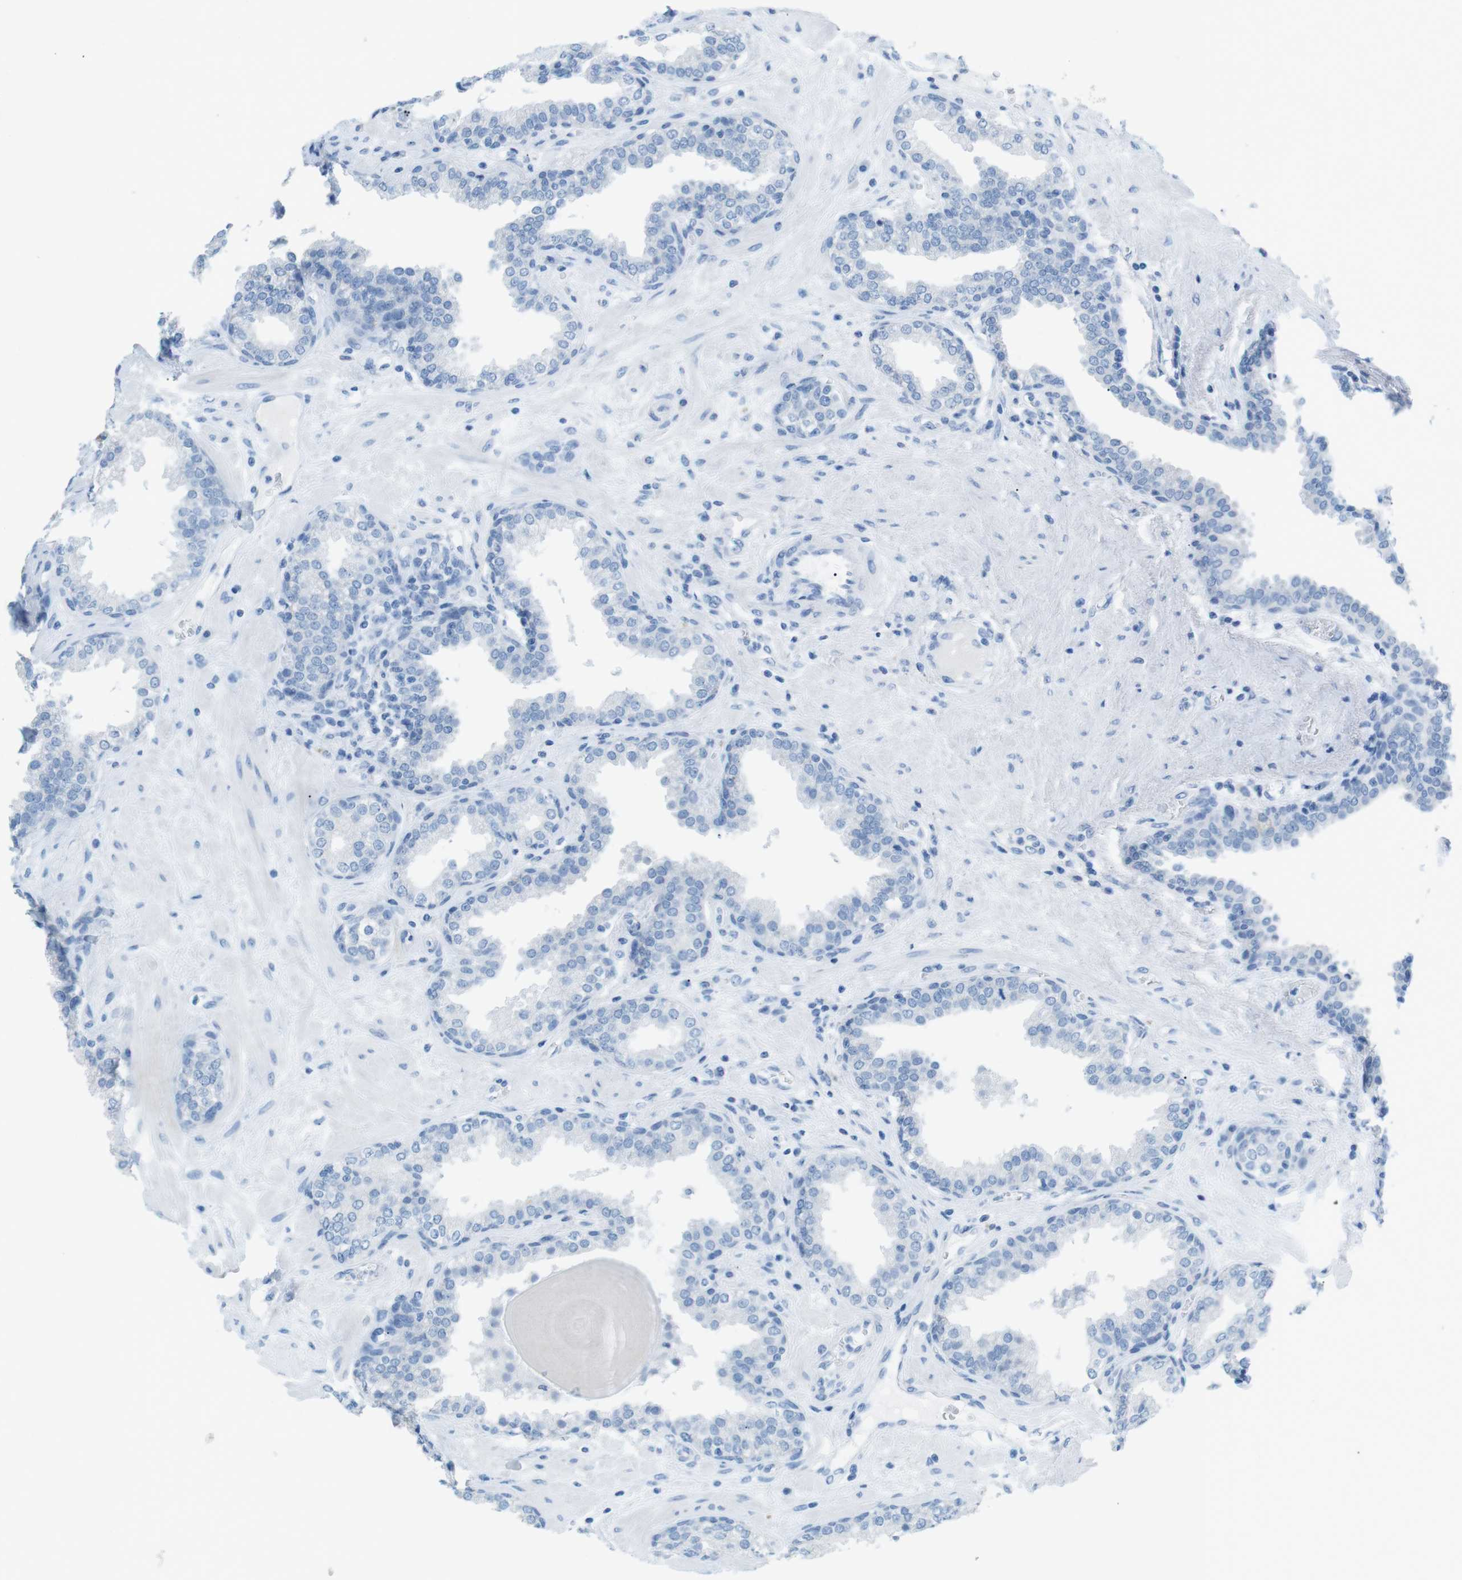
{"staining": {"intensity": "negative", "quantity": "none", "location": "none"}, "tissue": "prostate", "cell_type": "Glandular cells", "image_type": "normal", "snomed": [{"axis": "morphology", "description": "Normal tissue, NOS"}, {"axis": "topography", "description": "Prostate"}], "caption": "Immunohistochemistry photomicrograph of unremarkable prostate stained for a protein (brown), which demonstrates no staining in glandular cells.", "gene": "SALL4", "patient": {"sex": "male", "age": 51}}